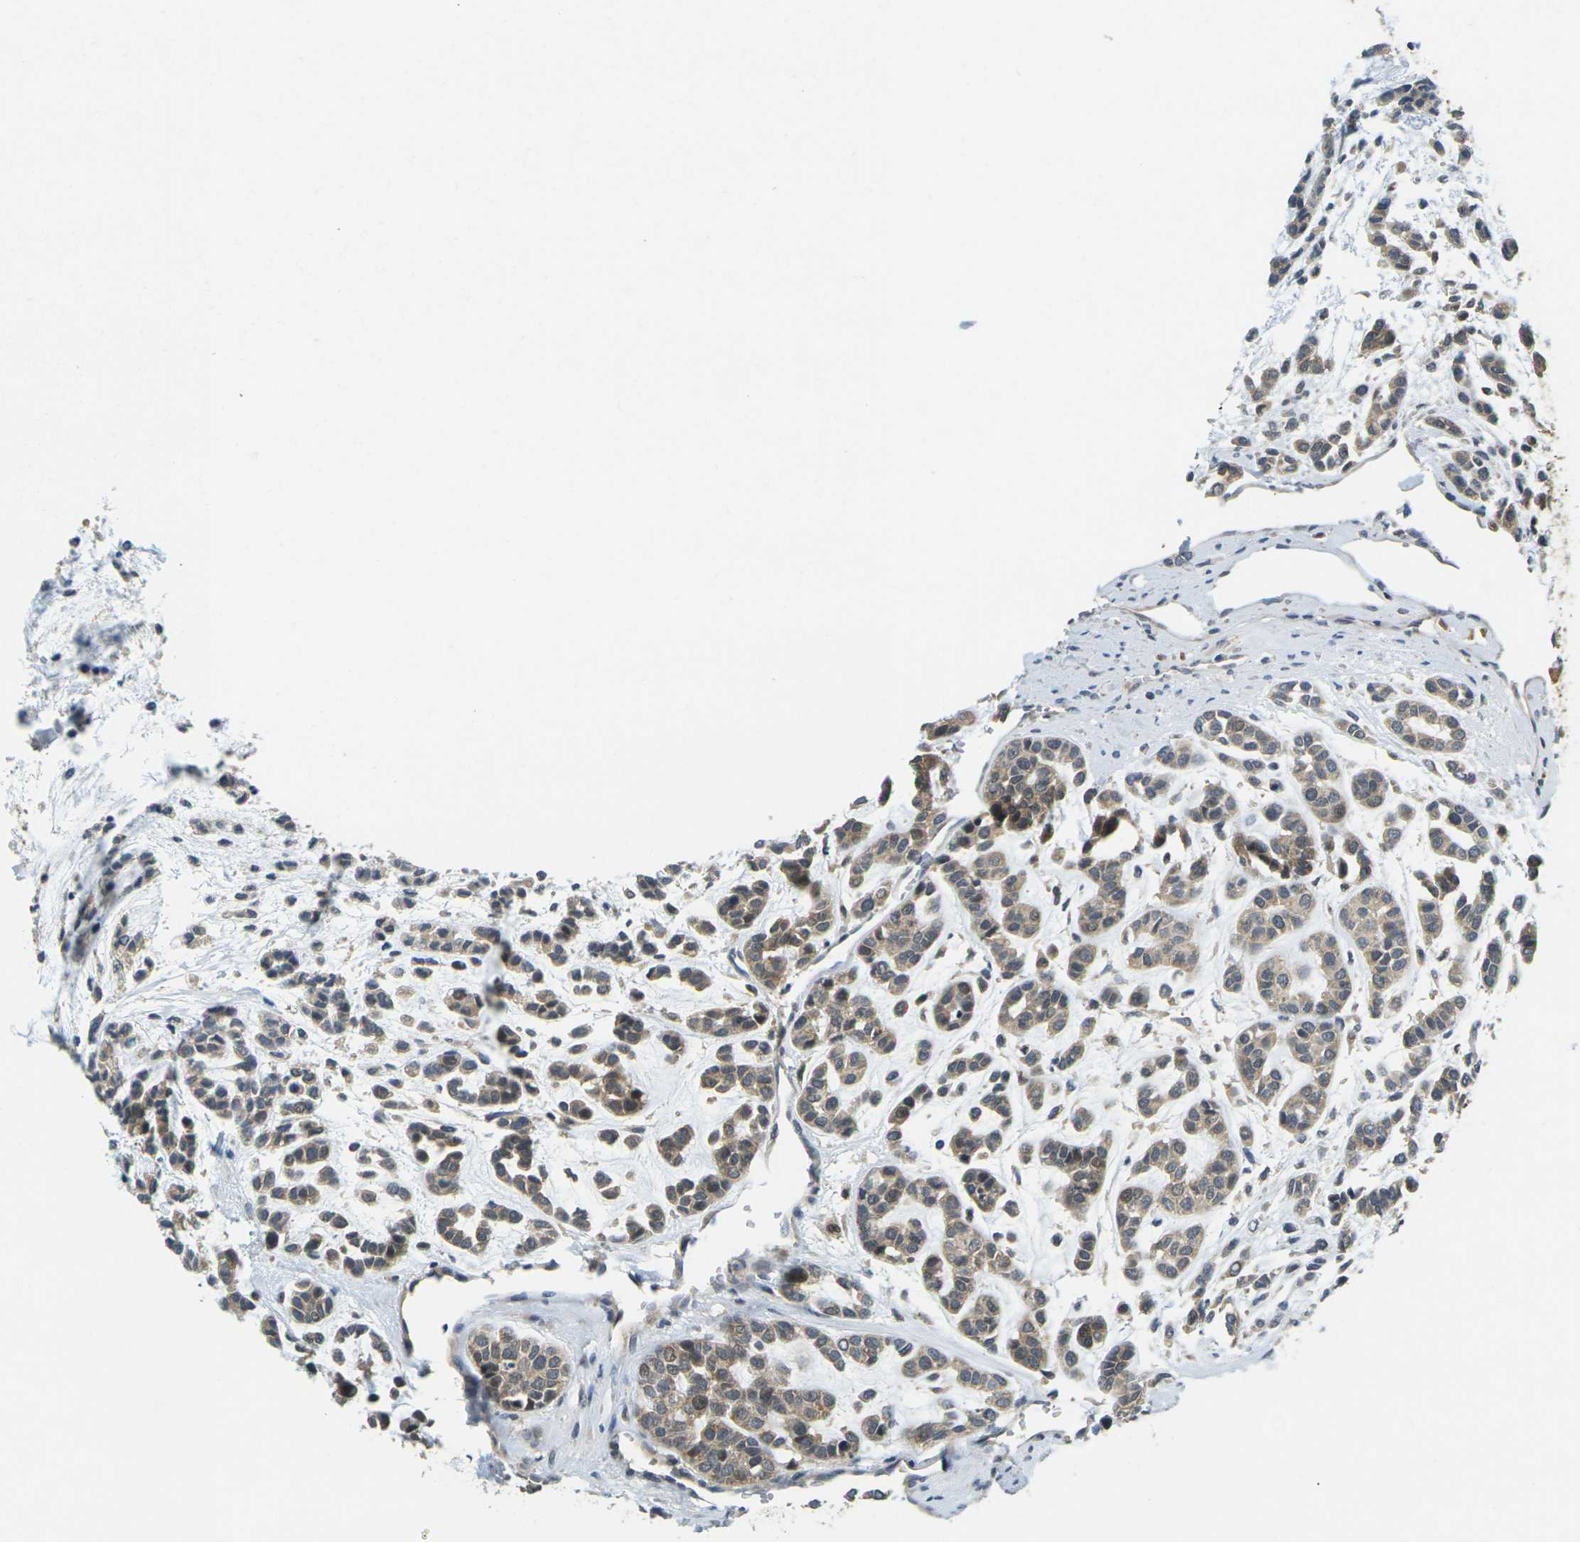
{"staining": {"intensity": "weak", "quantity": ">75%", "location": "cytoplasmic/membranous"}, "tissue": "head and neck cancer", "cell_type": "Tumor cells", "image_type": "cancer", "snomed": [{"axis": "morphology", "description": "Adenocarcinoma, NOS"}, {"axis": "morphology", "description": "Adenoma, NOS"}, {"axis": "topography", "description": "Head-Neck"}], "caption": "IHC of human adenocarcinoma (head and neck) displays low levels of weak cytoplasmic/membranous expression in approximately >75% of tumor cells. Nuclei are stained in blue.", "gene": "KLHL8", "patient": {"sex": "female", "age": 55}}